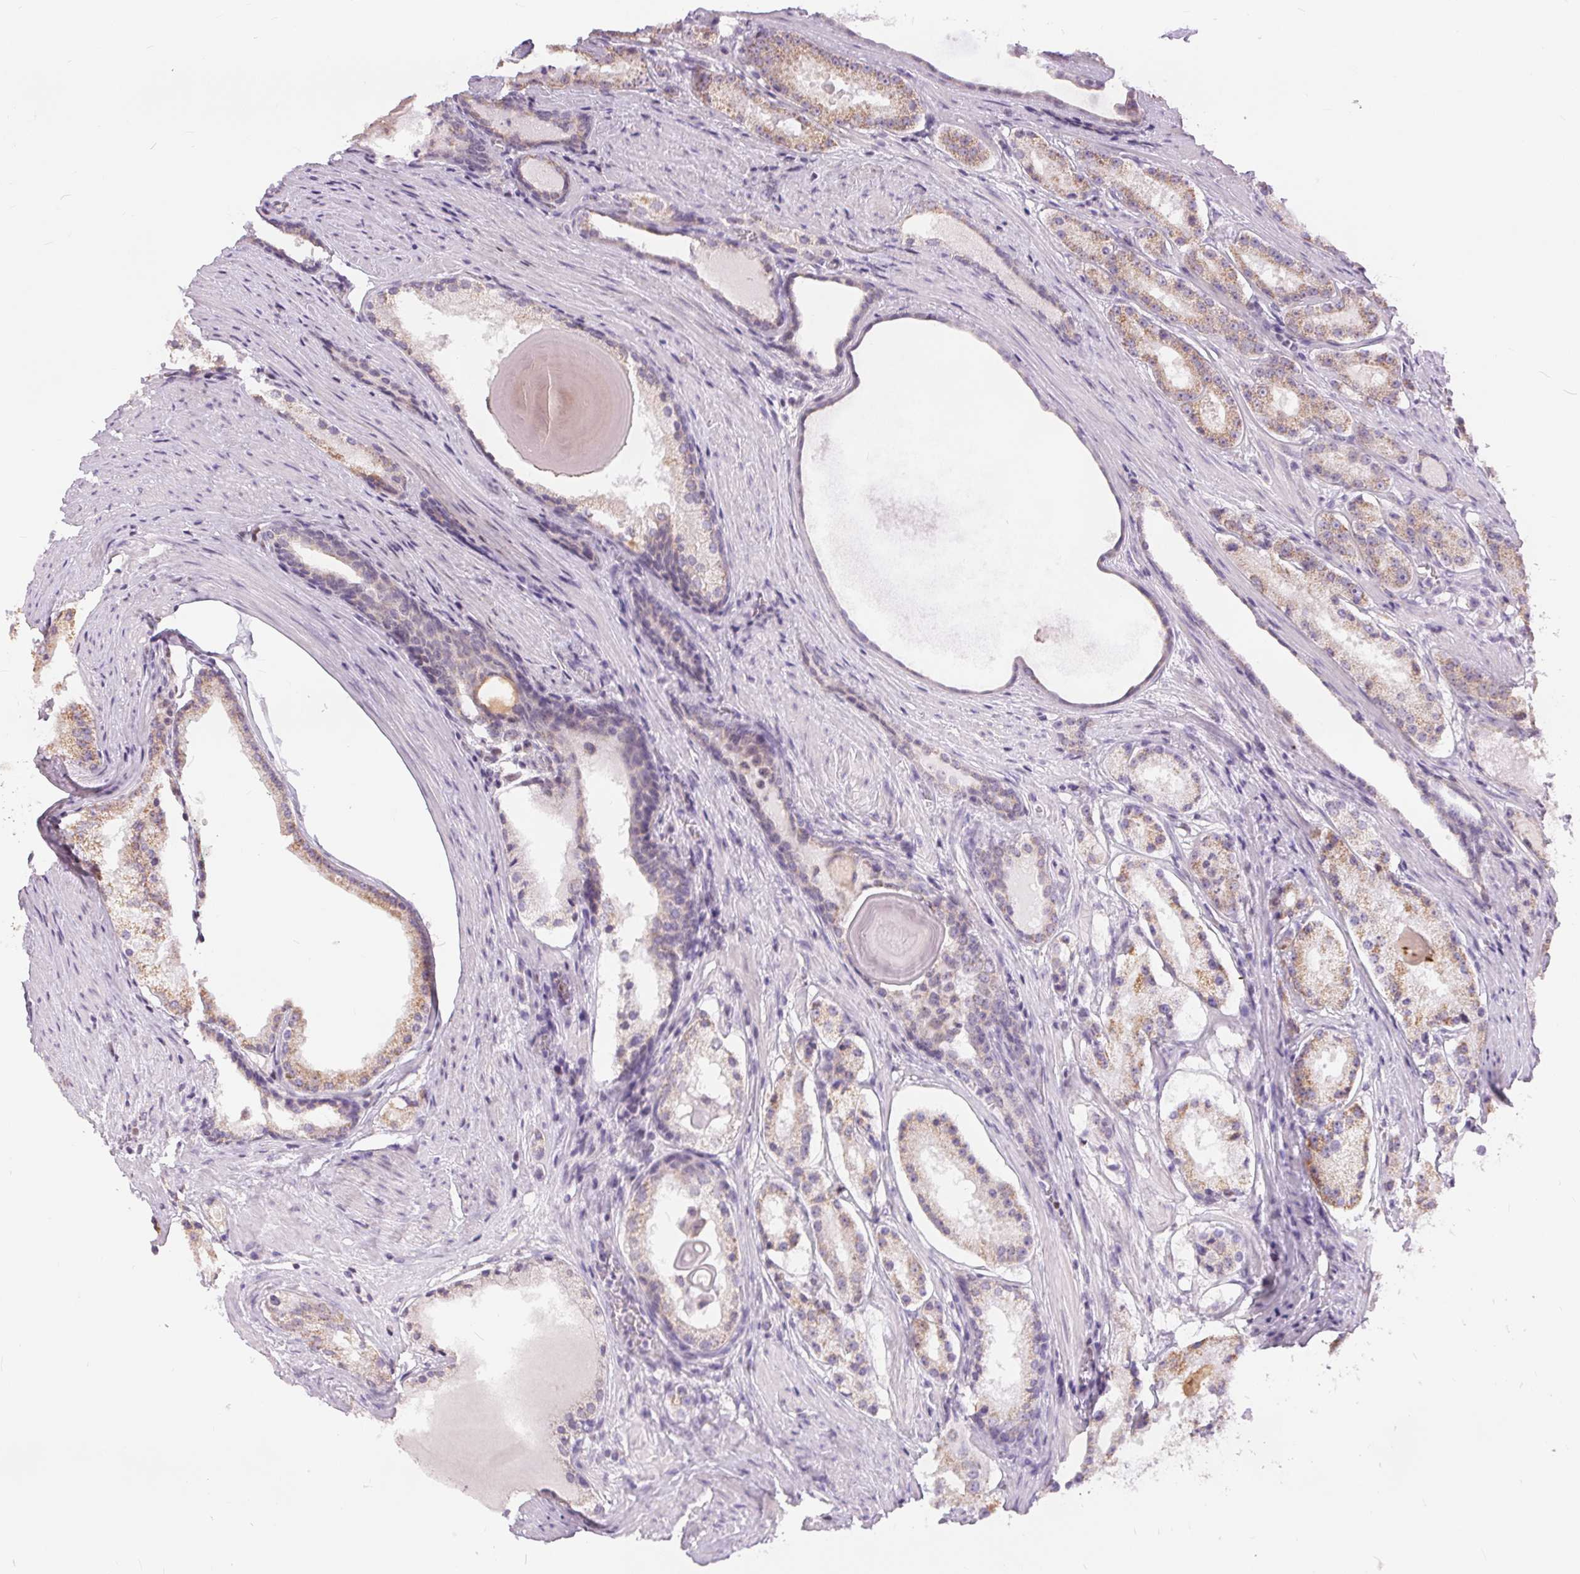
{"staining": {"intensity": "weak", "quantity": "25%-75%", "location": "cytoplasmic/membranous"}, "tissue": "prostate cancer", "cell_type": "Tumor cells", "image_type": "cancer", "snomed": [{"axis": "morphology", "description": "Adenocarcinoma, Low grade"}, {"axis": "topography", "description": "Prostate"}], "caption": "This image displays prostate cancer (low-grade adenocarcinoma) stained with immunohistochemistry (IHC) to label a protein in brown. The cytoplasmic/membranous of tumor cells show weak positivity for the protein. Nuclei are counter-stained blue.", "gene": "POU2F2", "patient": {"sex": "male", "age": 57}}